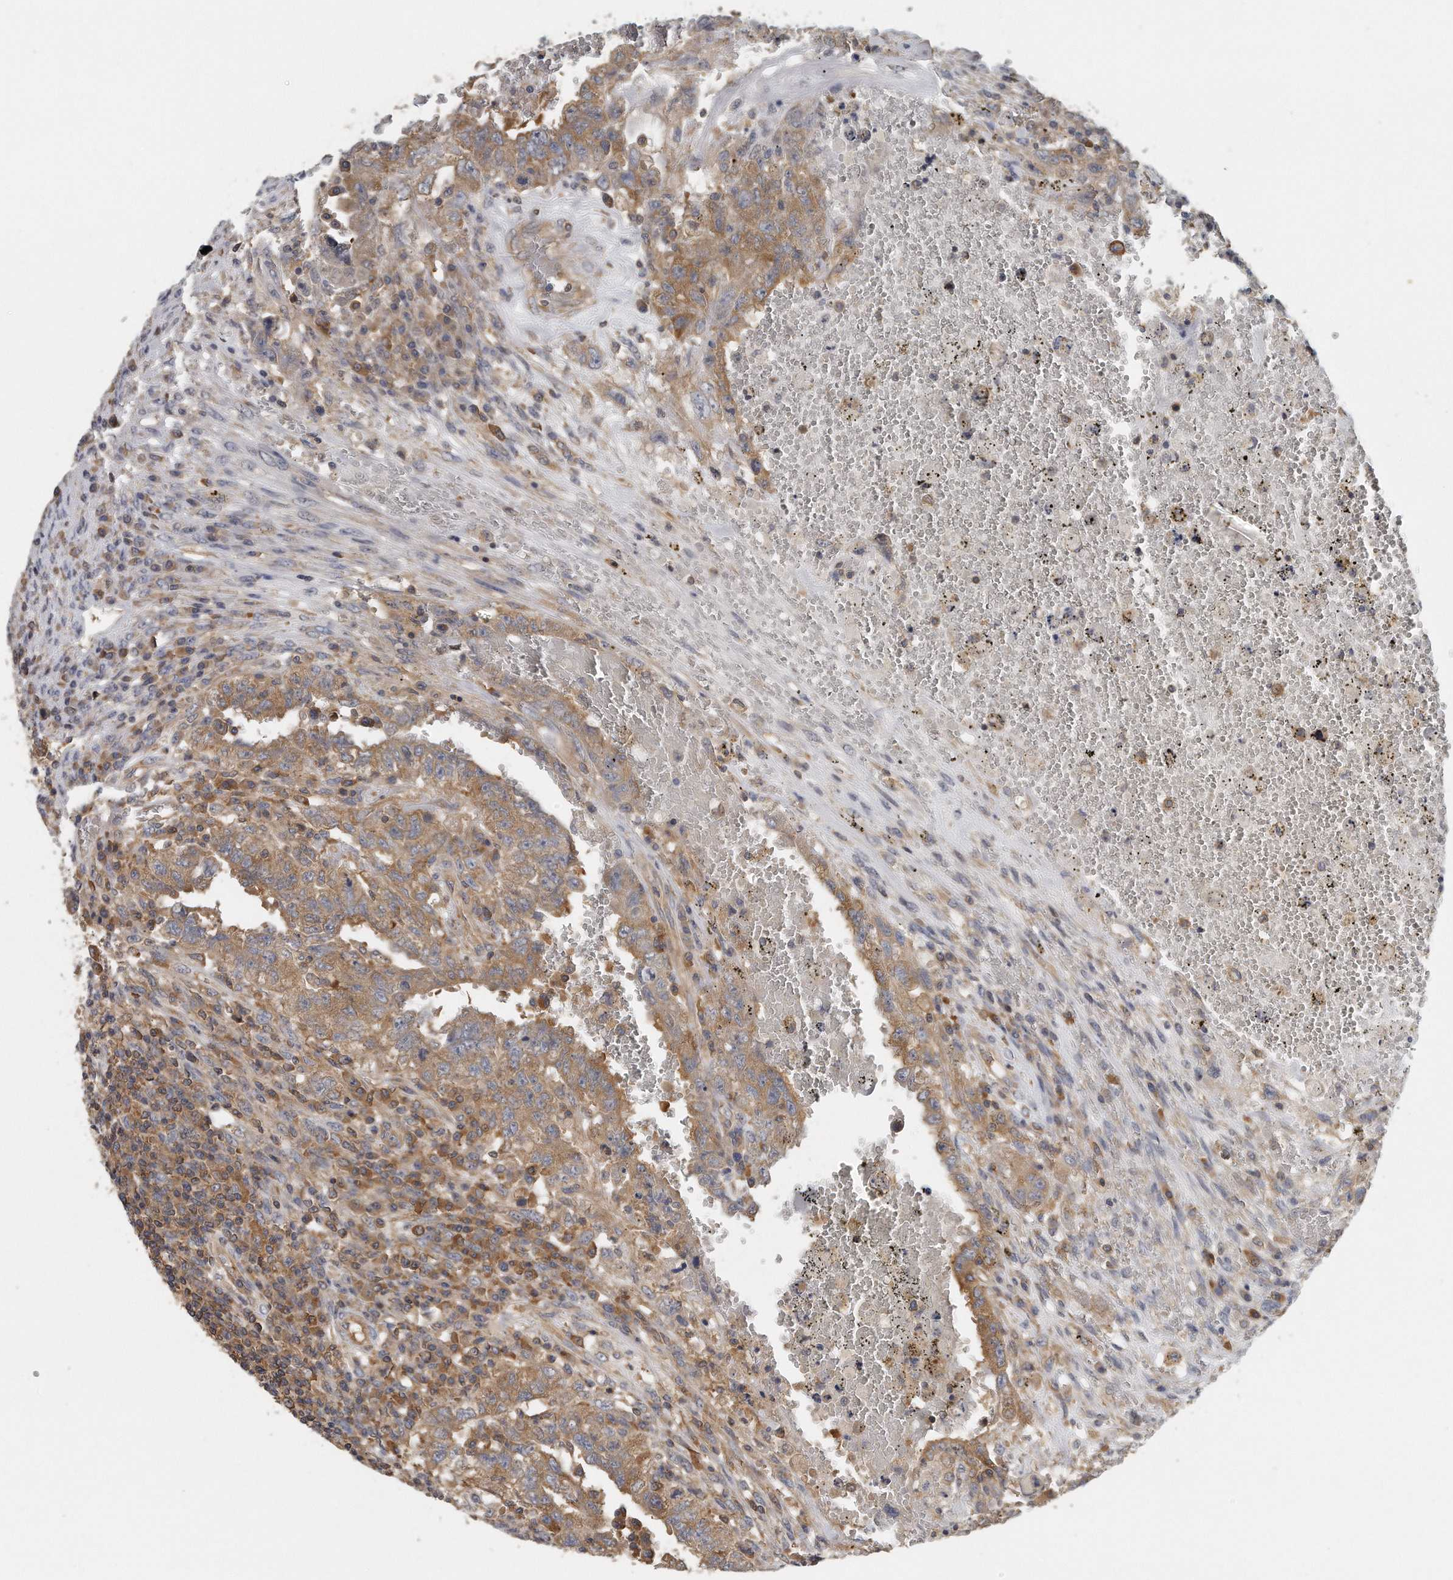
{"staining": {"intensity": "moderate", "quantity": ">75%", "location": "cytoplasmic/membranous"}, "tissue": "testis cancer", "cell_type": "Tumor cells", "image_type": "cancer", "snomed": [{"axis": "morphology", "description": "Carcinoma, Embryonal, NOS"}, {"axis": "topography", "description": "Testis"}], "caption": "Immunohistochemistry of human testis embryonal carcinoma shows medium levels of moderate cytoplasmic/membranous positivity in about >75% of tumor cells.", "gene": "EIF3I", "patient": {"sex": "male", "age": 26}}